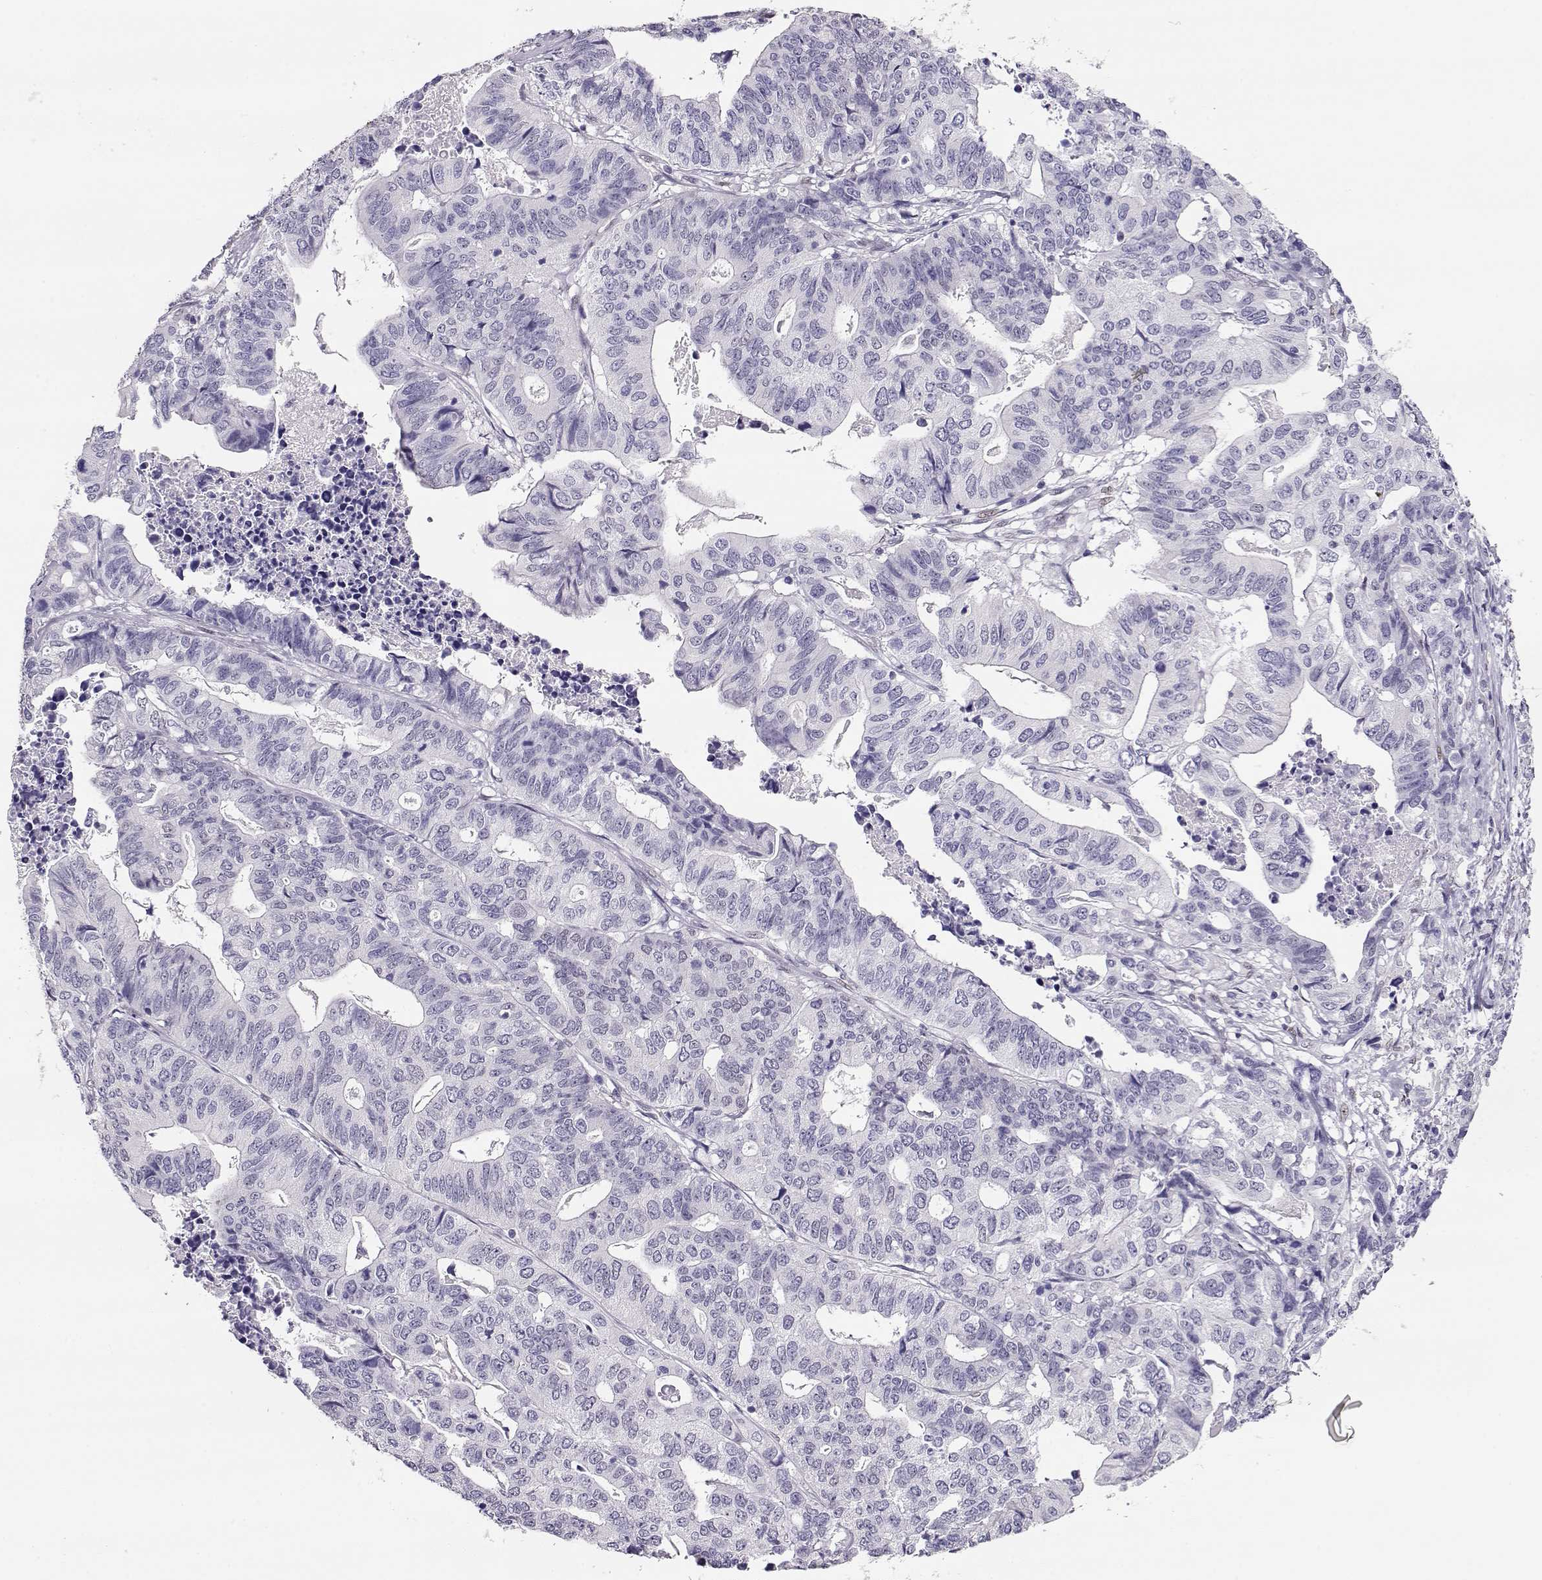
{"staining": {"intensity": "negative", "quantity": "none", "location": "none"}, "tissue": "stomach cancer", "cell_type": "Tumor cells", "image_type": "cancer", "snomed": [{"axis": "morphology", "description": "Adenocarcinoma, NOS"}, {"axis": "topography", "description": "Stomach, upper"}], "caption": "Tumor cells show no significant protein staining in stomach cancer (adenocarcinoma). (Brightfield microscopy of DAB (3,3'-diaminobenzidine) IHC at high magnification).", "gene": "POLI", "patient": {"sex": "female", "age": 67}}